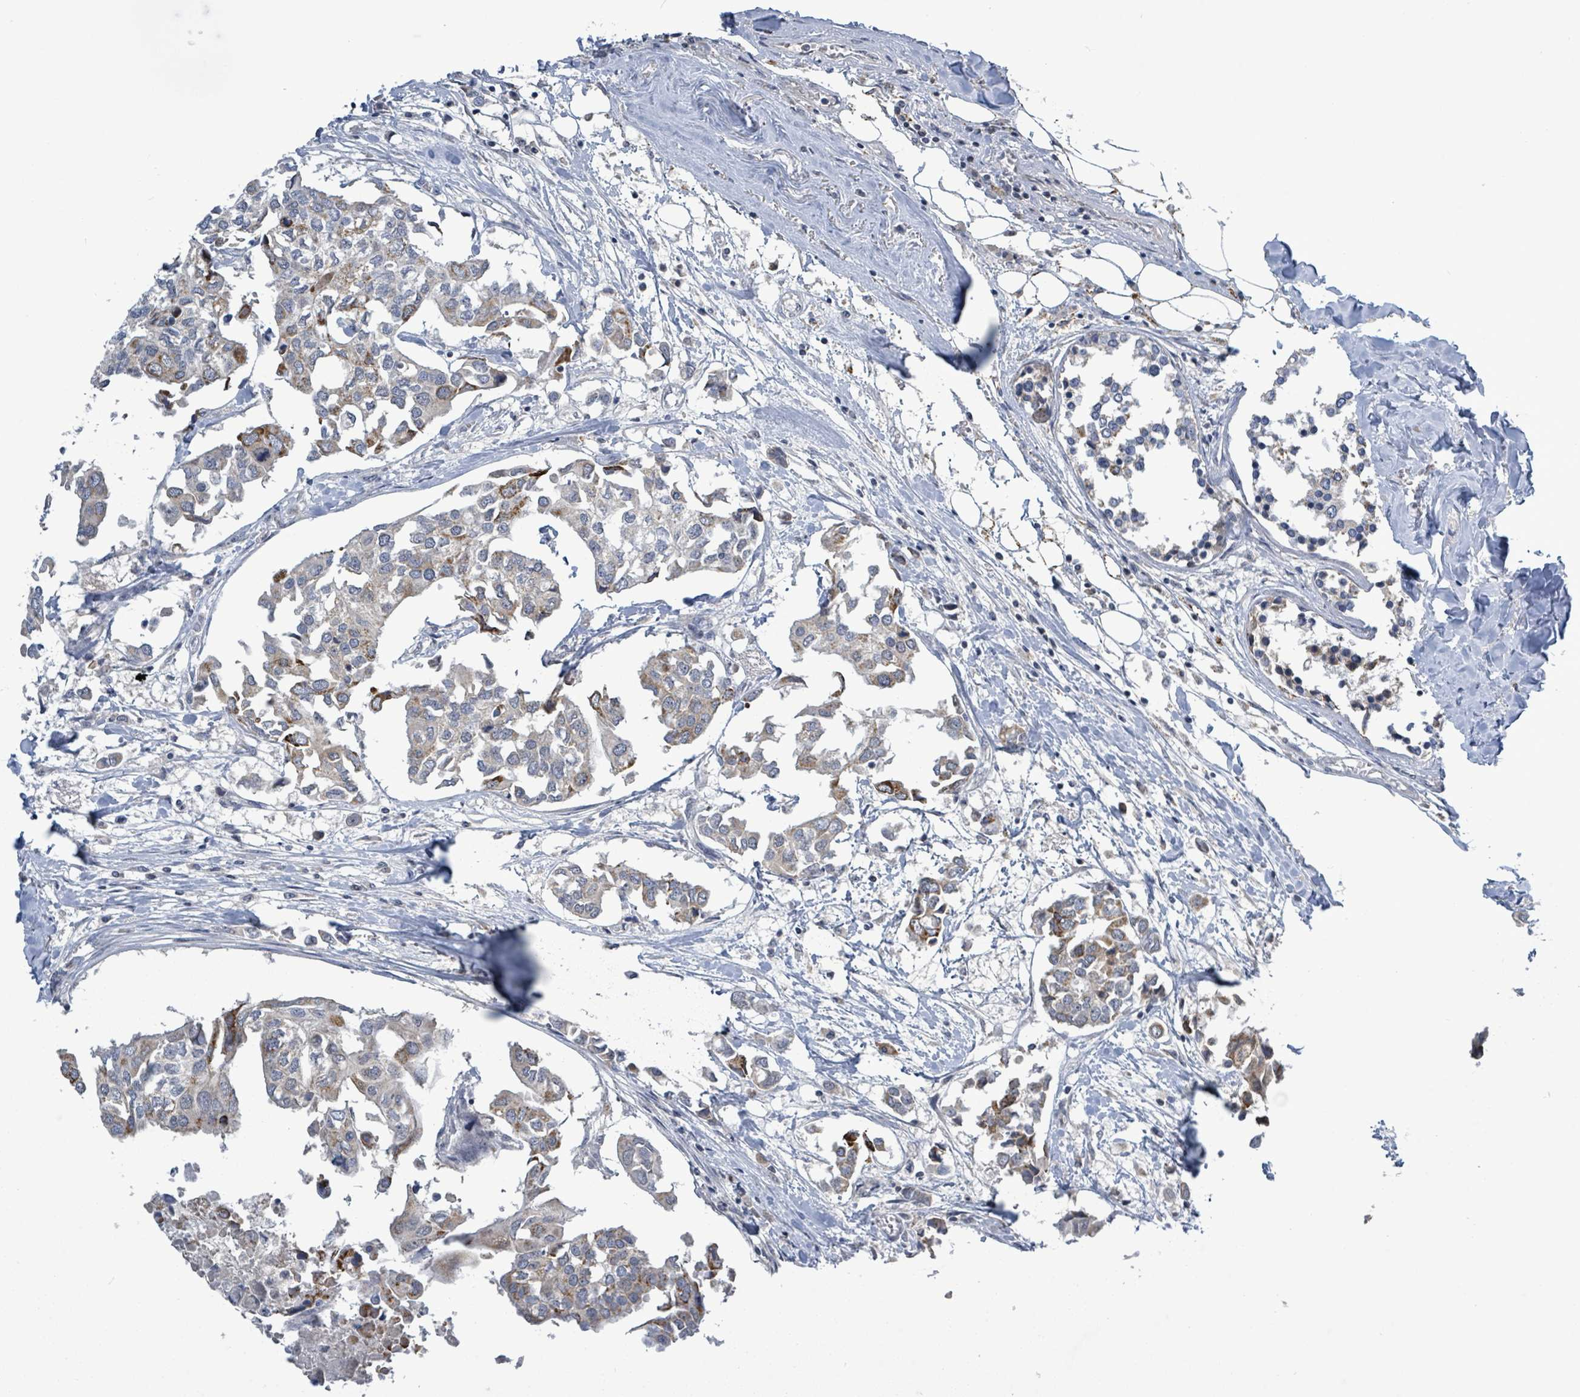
{"staining": {"intensity": "moderate", "quantity": "<25%", "location": "cytoplasmic/membranous"}, "tissue": "breast cancer", "cell_type": "Tumor cells", "image_type": "cancer", "snomed": [{"axis": "morphology", "description": "Duct carcinoma"}, {"axis": "topography", "description": "Breast"}], "caption": "A high-resolution image shows immunohistochemistry staining of breast infiltrating ductal carcinoma, which shows moderate cytoplasmic/membranous expression in about <25% of tumor cells.", "gene": "COQ10B", "patient": {"sex": "female", "age": 83}}